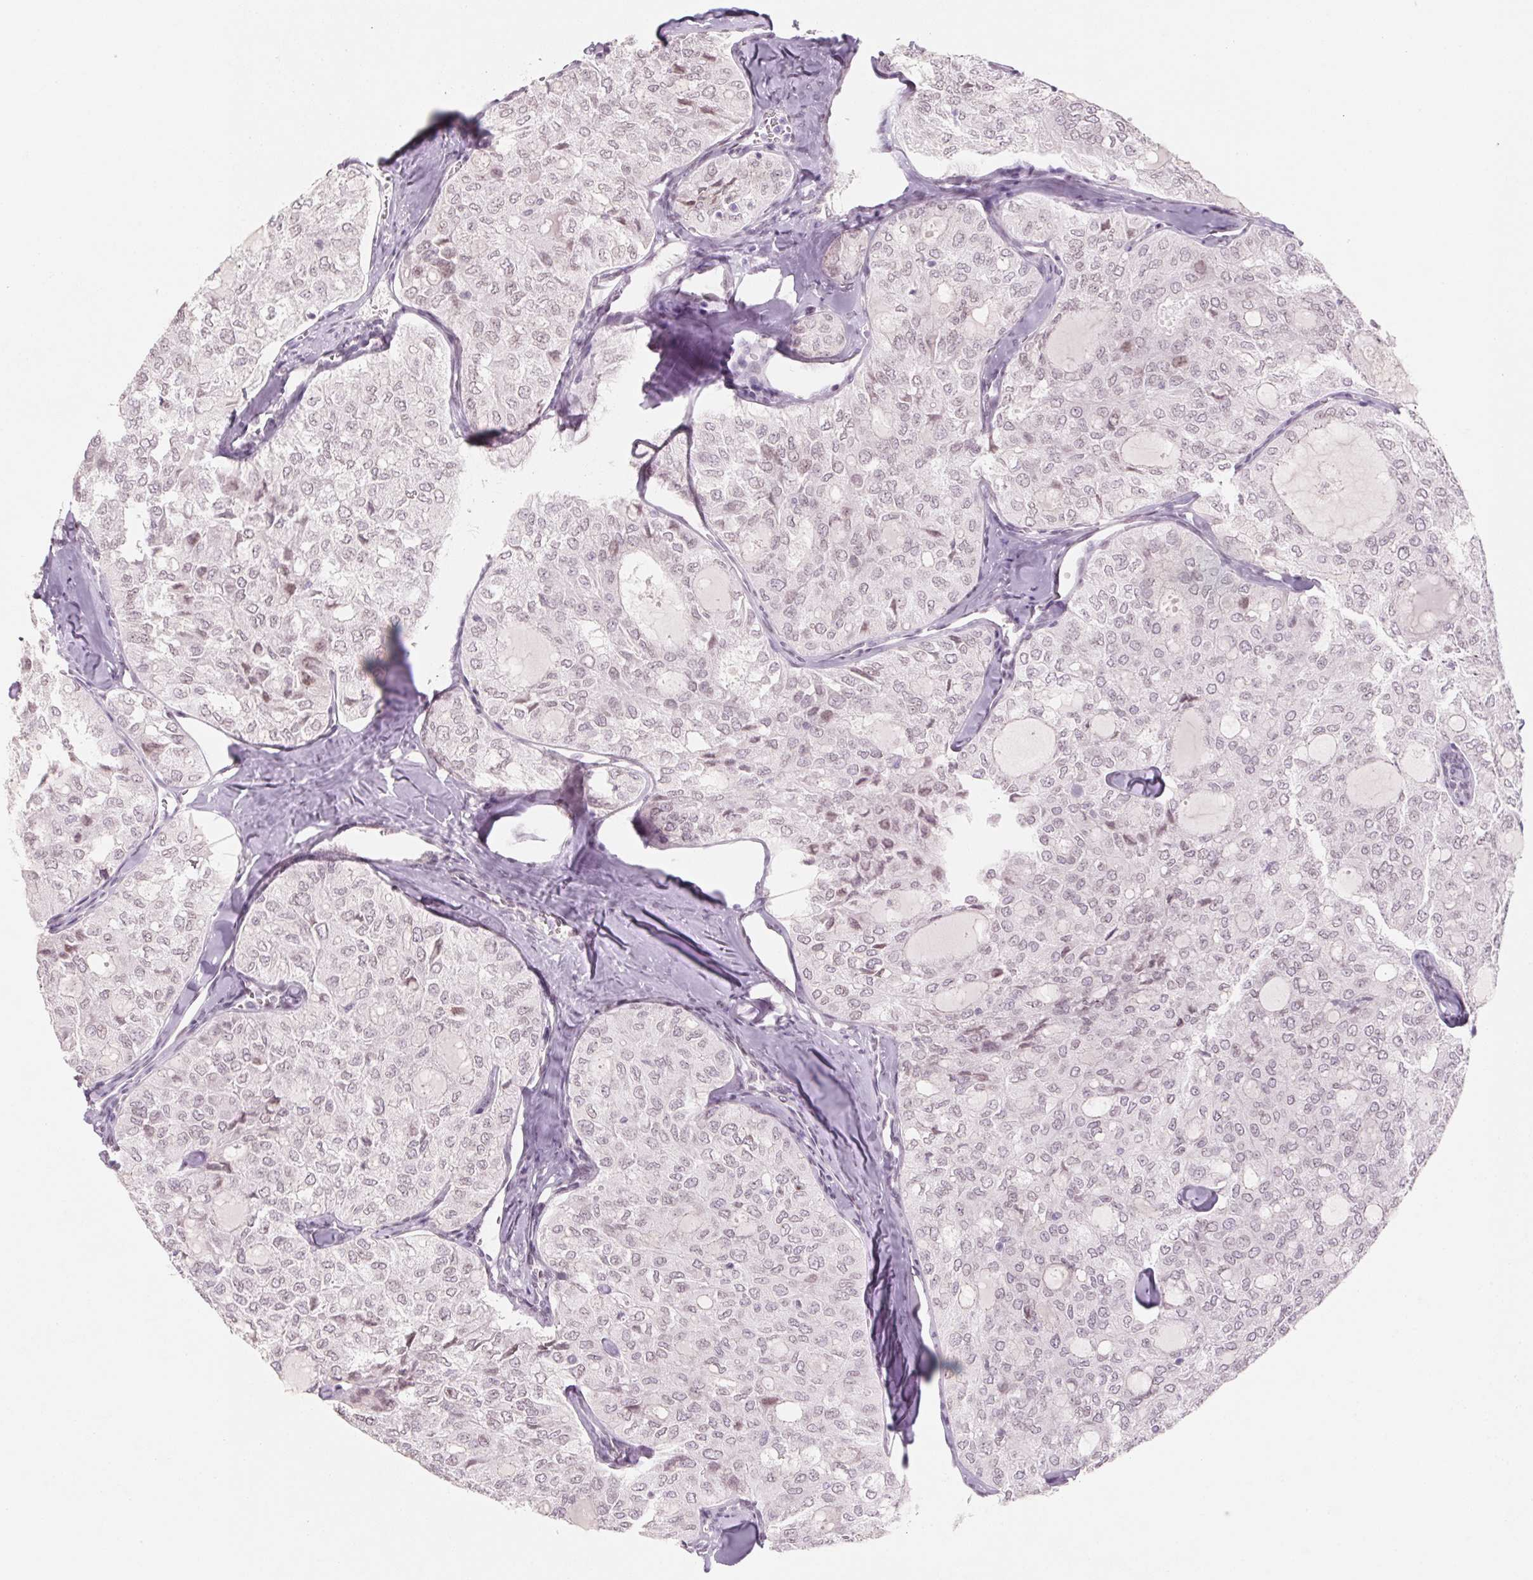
{"staining": {"intensity": "weak", "quantity": "25%-75%", "location": "nuclear"}, "tissue": "thyroid cancer", "cell_type": "Tumor cells", "image_type": "cancer", "snomed": [{"axis": "morphology", "description": "Follicular adenoma carcinoma, NOS"}, {"axis": "topography", "description": "Thyroid gland"}], "caption": "Weak nuclear protein staining is identified in about 25%-75% of tumor cells in thyroid follicular adenoma carcinoma.", "gene": "KCNQ2", "patient": {"sex": "male", "age": 75}}